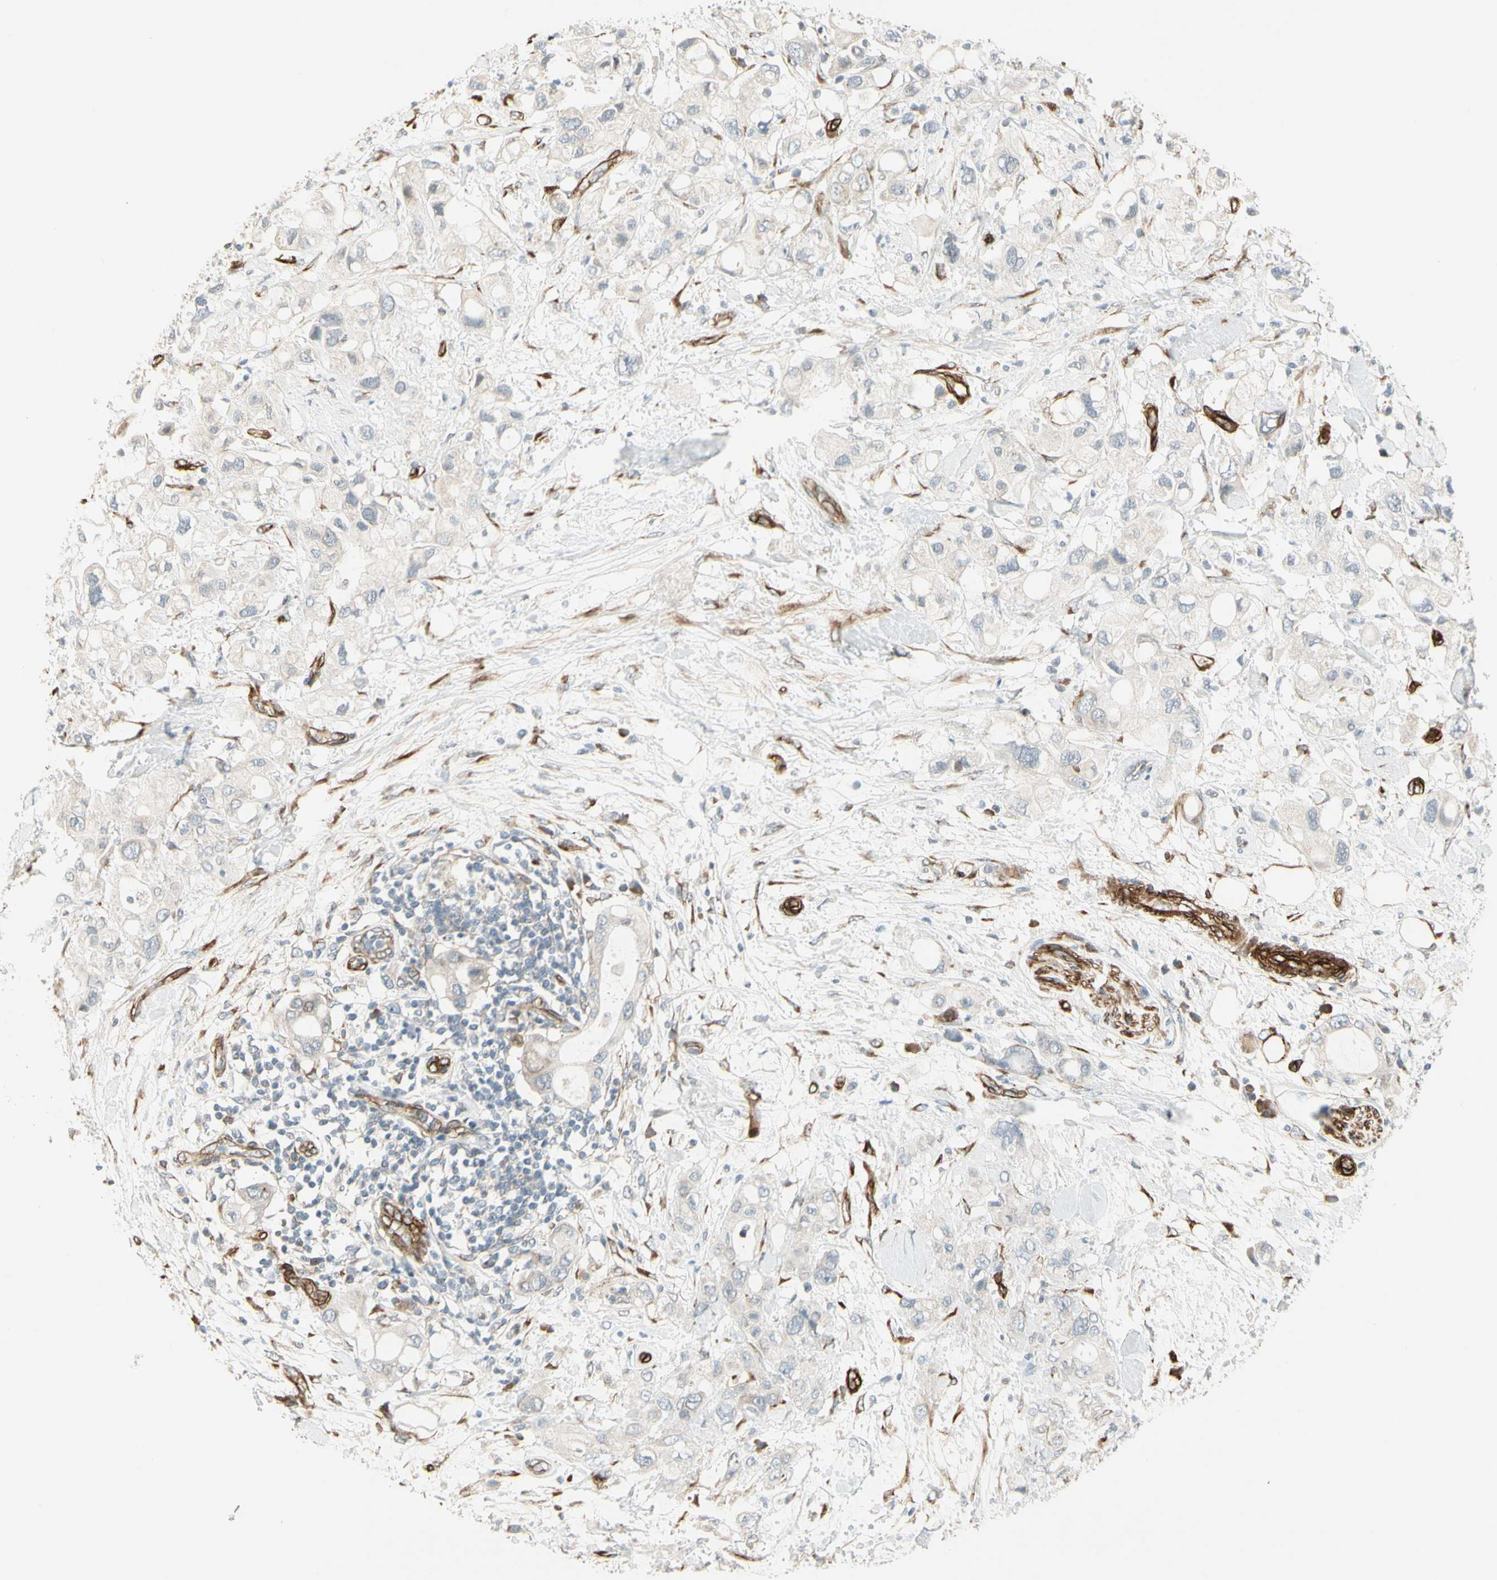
{"staining": {"intensity": "negative", "quantity": "none", "location": "none"}, "tissue": "pancreatic cancer", "cell_type": "Tumor cells", "image_type": "cancer", "snomed": [{"axis": "morphology", "description": "Adenocarcinoma, NOS"}, {"axis": "topography", "description": "Pancreas"}], "caption": "Tumor cells show no significant expression in adenocarcinoma (pancreatic). The staining is performed using DAB (3,3'-diaminobenzidine) brown chromogen with nuclei counter-stained in using hematoxylin.", "gene": "MCAM", "patient": {"sex": "female", "age": 56}}